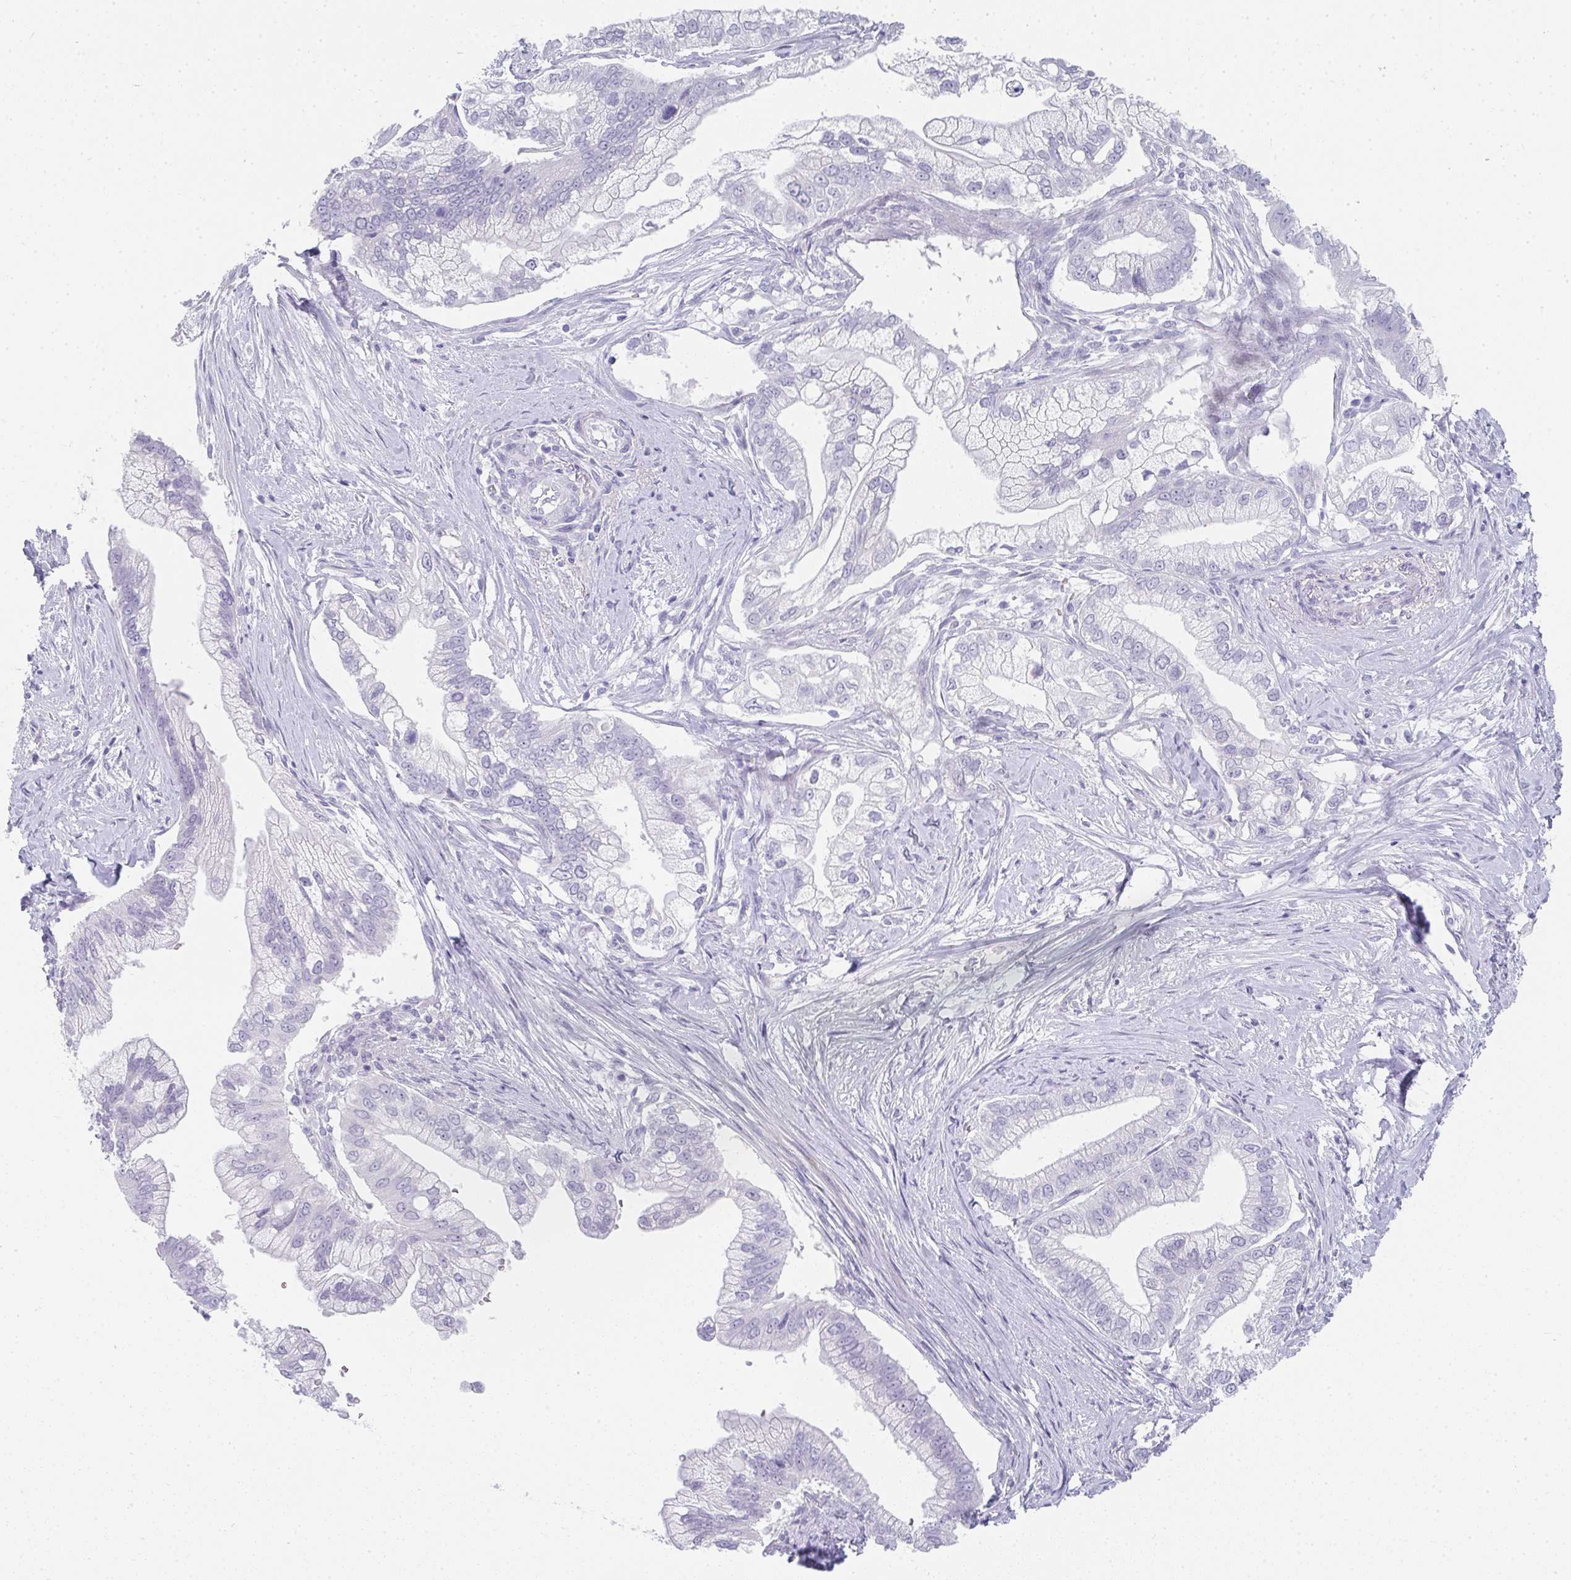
{"staining": {"intensity": "negative", "quantity": "none", "location": "none"}, "tissue": "pancreatic cancer", "cell_type": "Tumor cells", "image_type": "cancer", "snomed": [{"axis": "morphology", "description": "Adenocarcinoma, NOS"}, {"axis": "topography", "description": "Pancreas"}], "caption": "A micrograph of pancreatic cancer (adenocarcinoma) stained for a protein shows no brown staining in tumor cells. Nuclei are stained in blue.", "gene": "NEU2", "patient": {"sex": "male", "age": 70}}